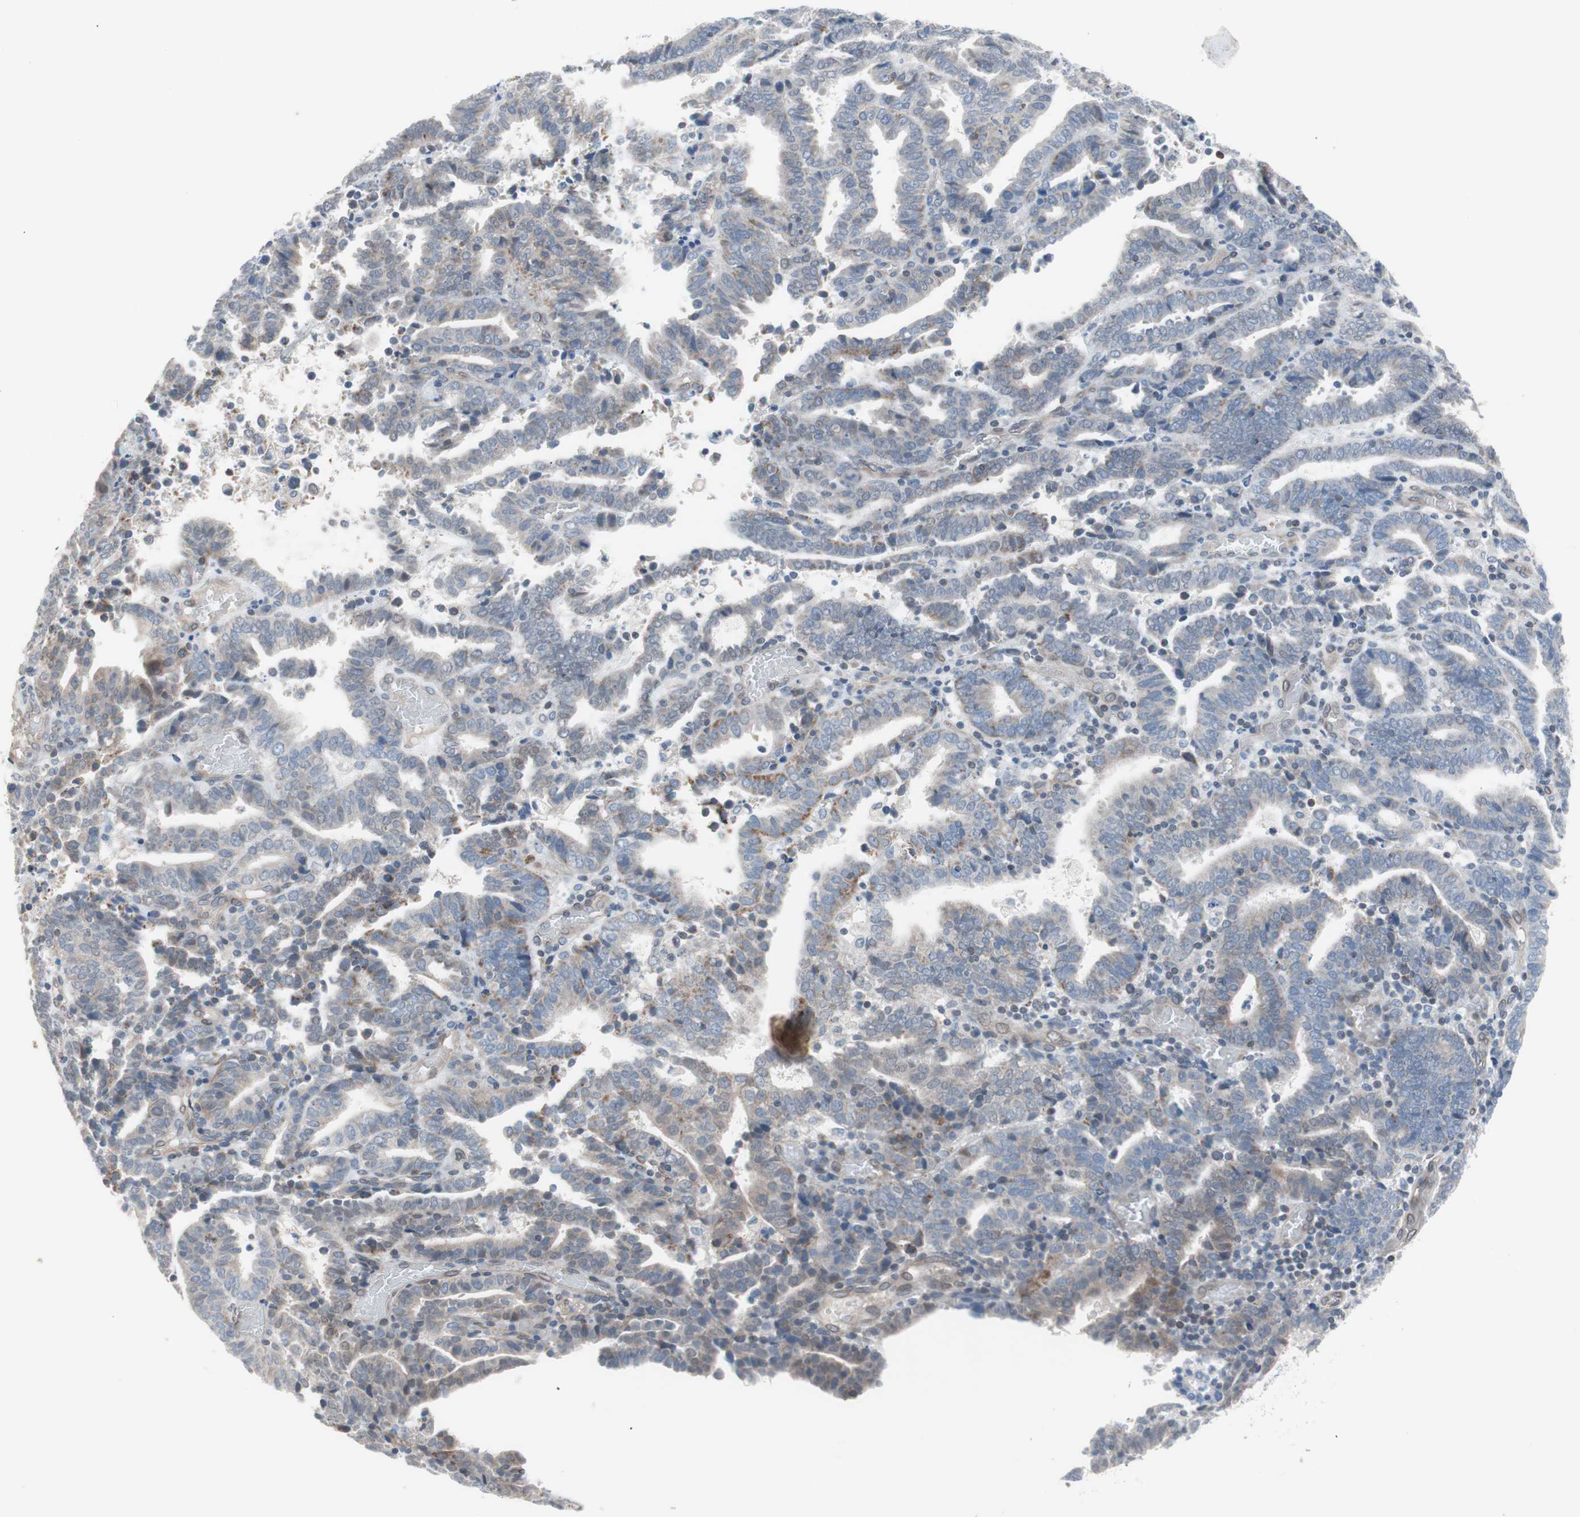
{"staining": {"intensity": "moderate", "quantity": "<25%", "location": "cytoplasmic/membranous"}, "tissue": "endometrial cancer", "cell_type": "Tumor cells", "image_type": "cancer", "snomed": [{"axis": "morphology", "description": "Adenocarcinoma, NOS"}, {"axis": "topography", "description": "Uterus"}], "caption": "A high-resolution histopathology image shows immunohistochemistry (IHC) staining of endometrial adenocarcinoma, which demonstrates moderate cytoplasmic/membranous staining in approximately <25% of tumor cells.", "gene": "ARNT2", "patient": {"sex": "female", "age": 83}}